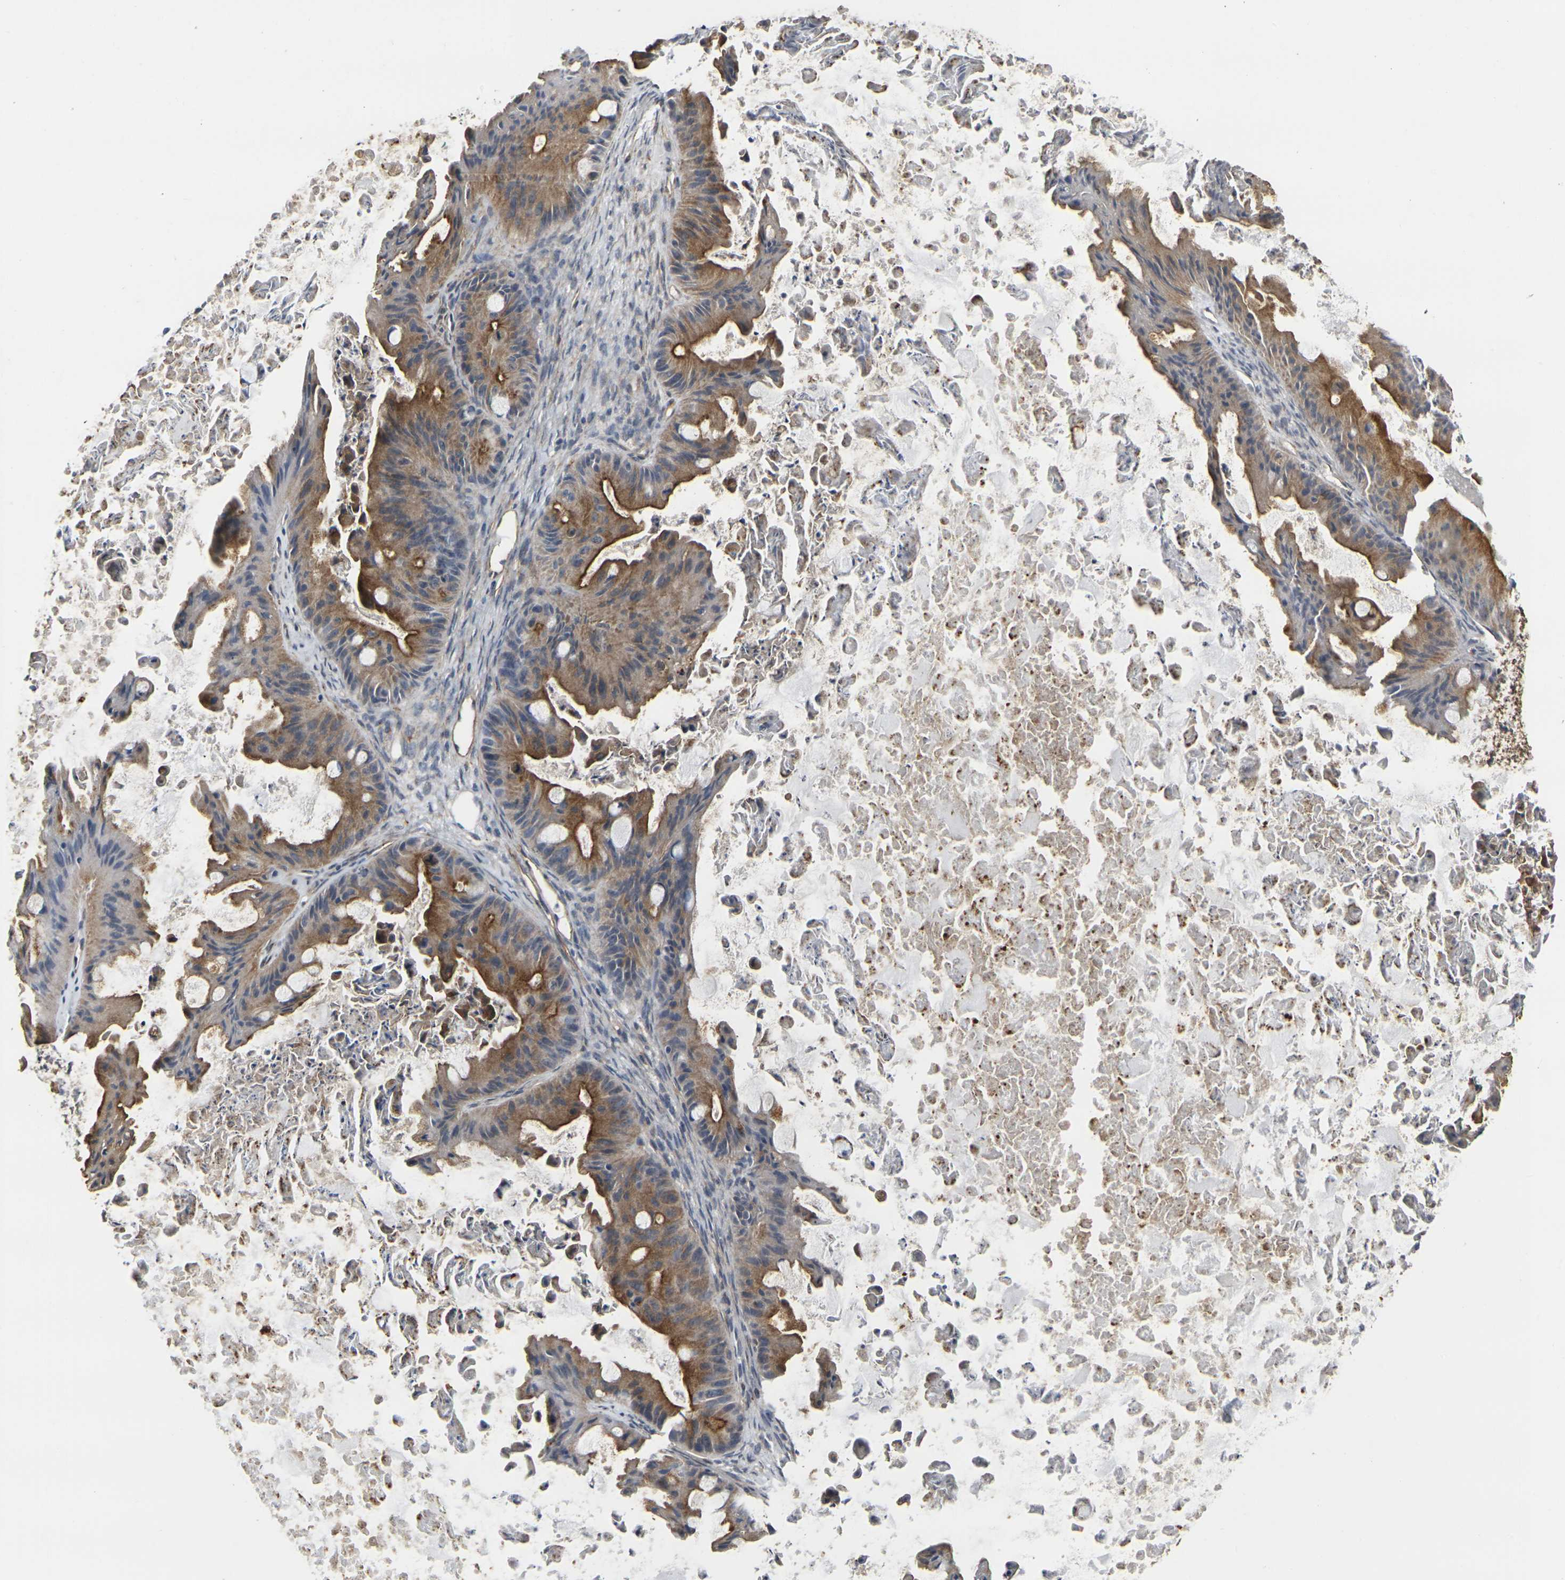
{"staining": {"intensity": "strong", "quantity": ">75%", "location": "cytoplasmic/membranous"}, "tissue": "ovarian cancer", "cell_type": "Tumor cells", "image_type": "cancer", "snomed": [{"axis": "morphology", "description": "Cystadenocarcinoma, mucinous, NOS"}, {"axis": "topography", "description": "Ovary"}], "caption": "Immunohistochemistry micrograph of human ovarian cancer stained for a protein (brown), which displays high levels of strong cytoplasmic/membranous positivity in approximately >75% of tumor cells.", "gene": "MYOF", "patient": {"sex": "female", "age": 37}}